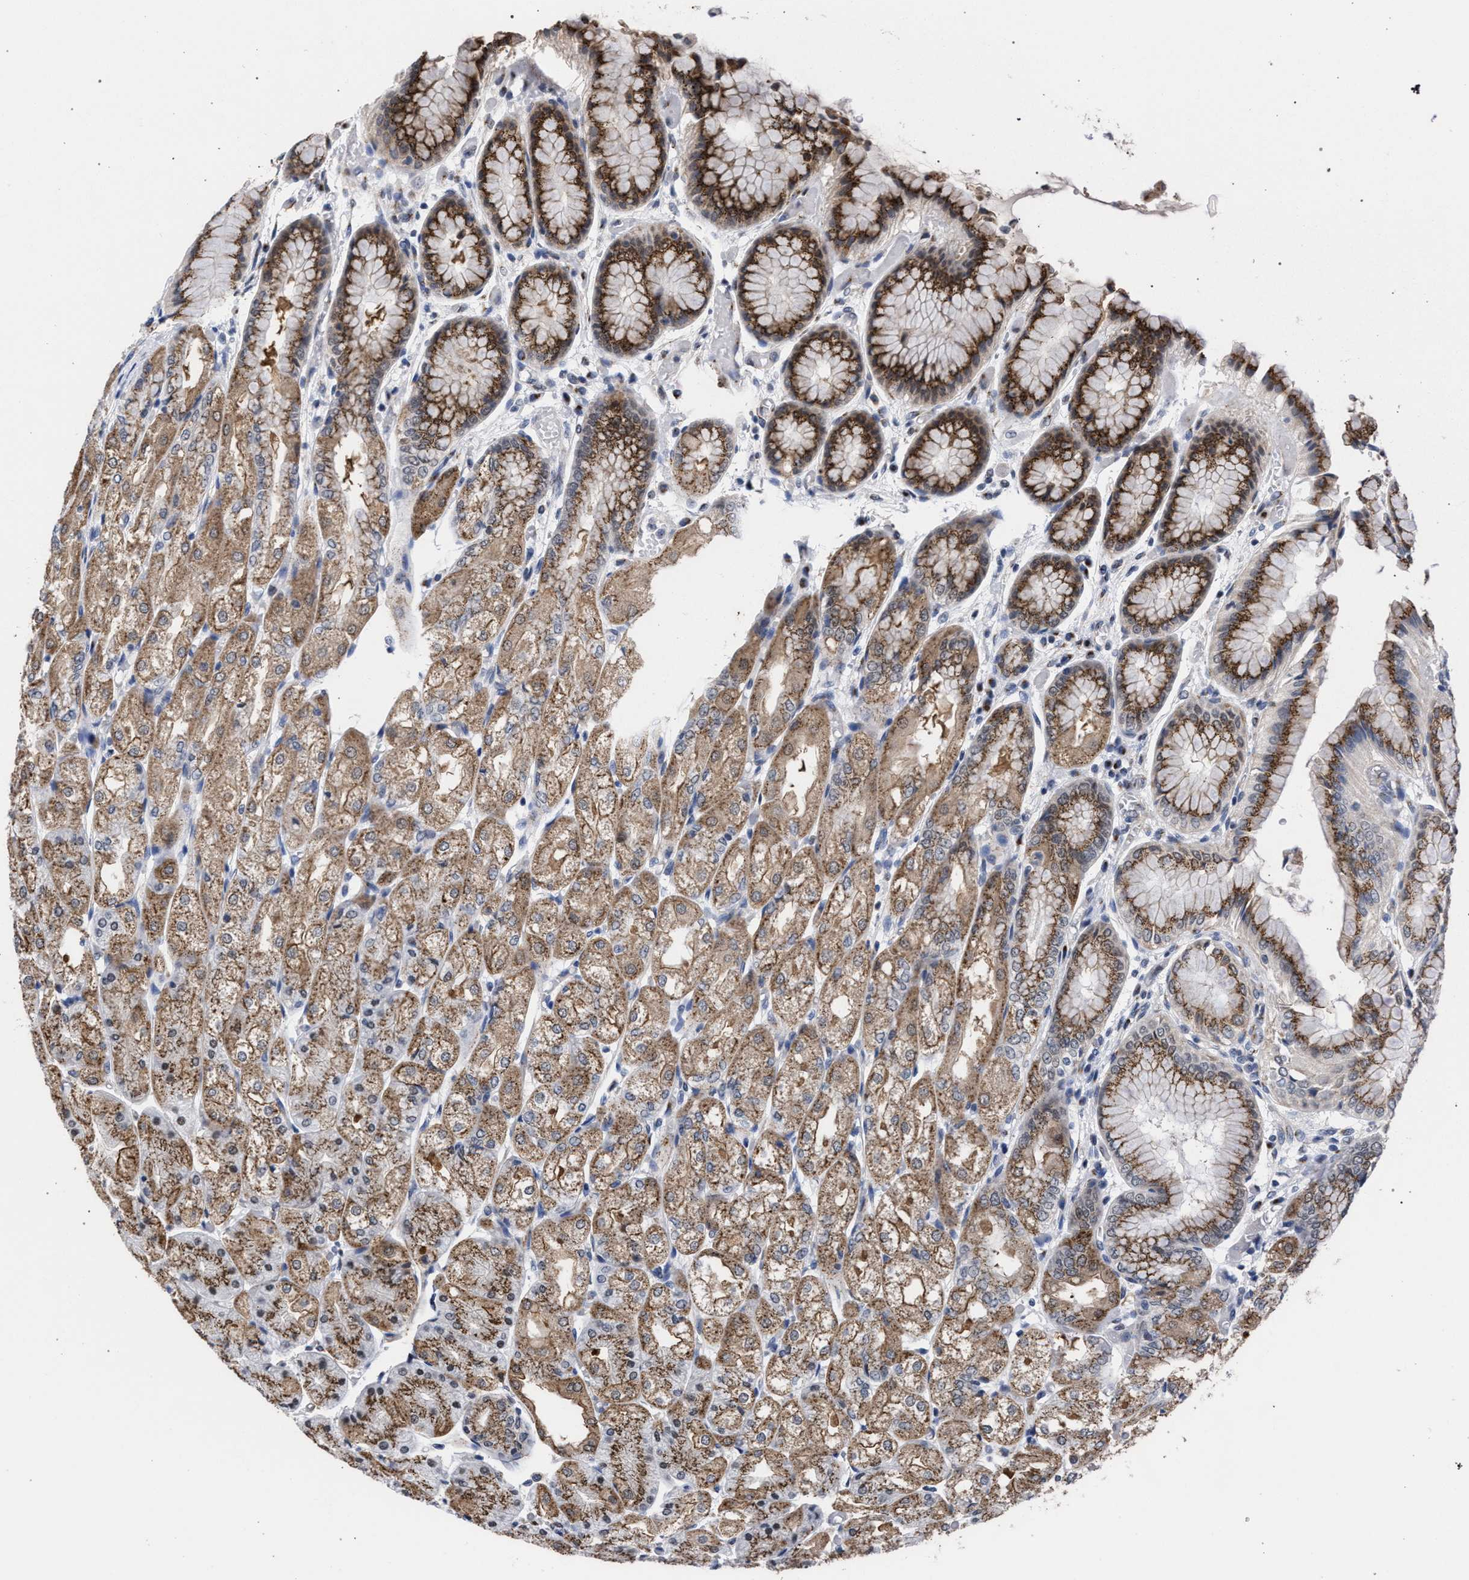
{"staining": {"intensity": "moderate", "quantity": ">75%", "location": "cytoplasmic/membranous"}, "tissue": "stomach", "cell_type": "Glandular cells", "image_type": "normal", "snomed": [{"axis": "morphology", "description": "Normal tissue, NOS"}, {"axis": "topography", "description": "Stomach, upper"}], "caption": "A photomicrograph of human stomach stained for a protein reveals moderate cytoplasmic/membranous brown staining in glandular cells. Nuclei are stained in blue.", "gene": "GOLGA2", "patient": {"sex": "male", "age": 72}}